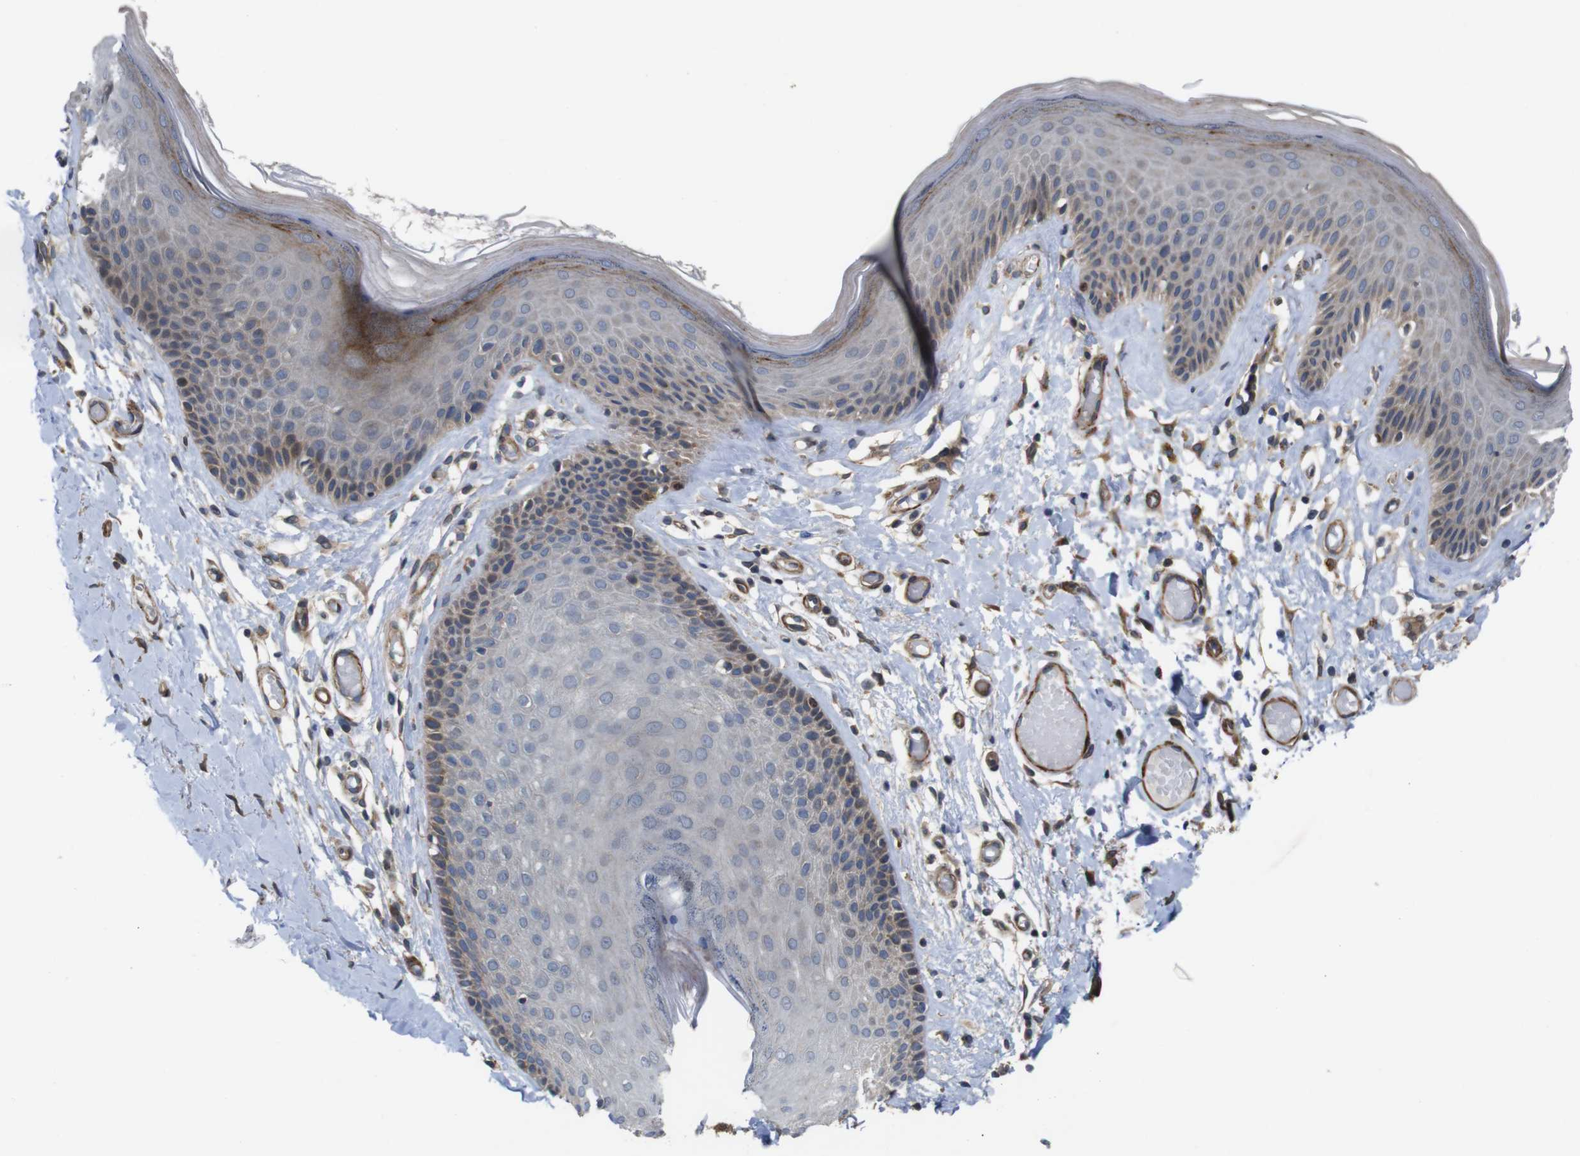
{"staining": {"intensity": "moderate", "quantity": "<25%", "location": "cytoplasmic/membranous"}, "tissue": "skin", "cell_type": "Epidermal cells", "image_type": "normal", "snomed": [{"axis": "morphology", "description": "Normal tissue, NOS"}, {"axis": "topography", "description": "Vulva"}], "caption": "Protein staining demonstrates moderate cytoplasmic/membranous positivity in approximately <25% of epidermal cells in benign skin. Nuclei are stained in blue.", "gene": "GGT7", "patient": {"sex": "female", "age": 73}}